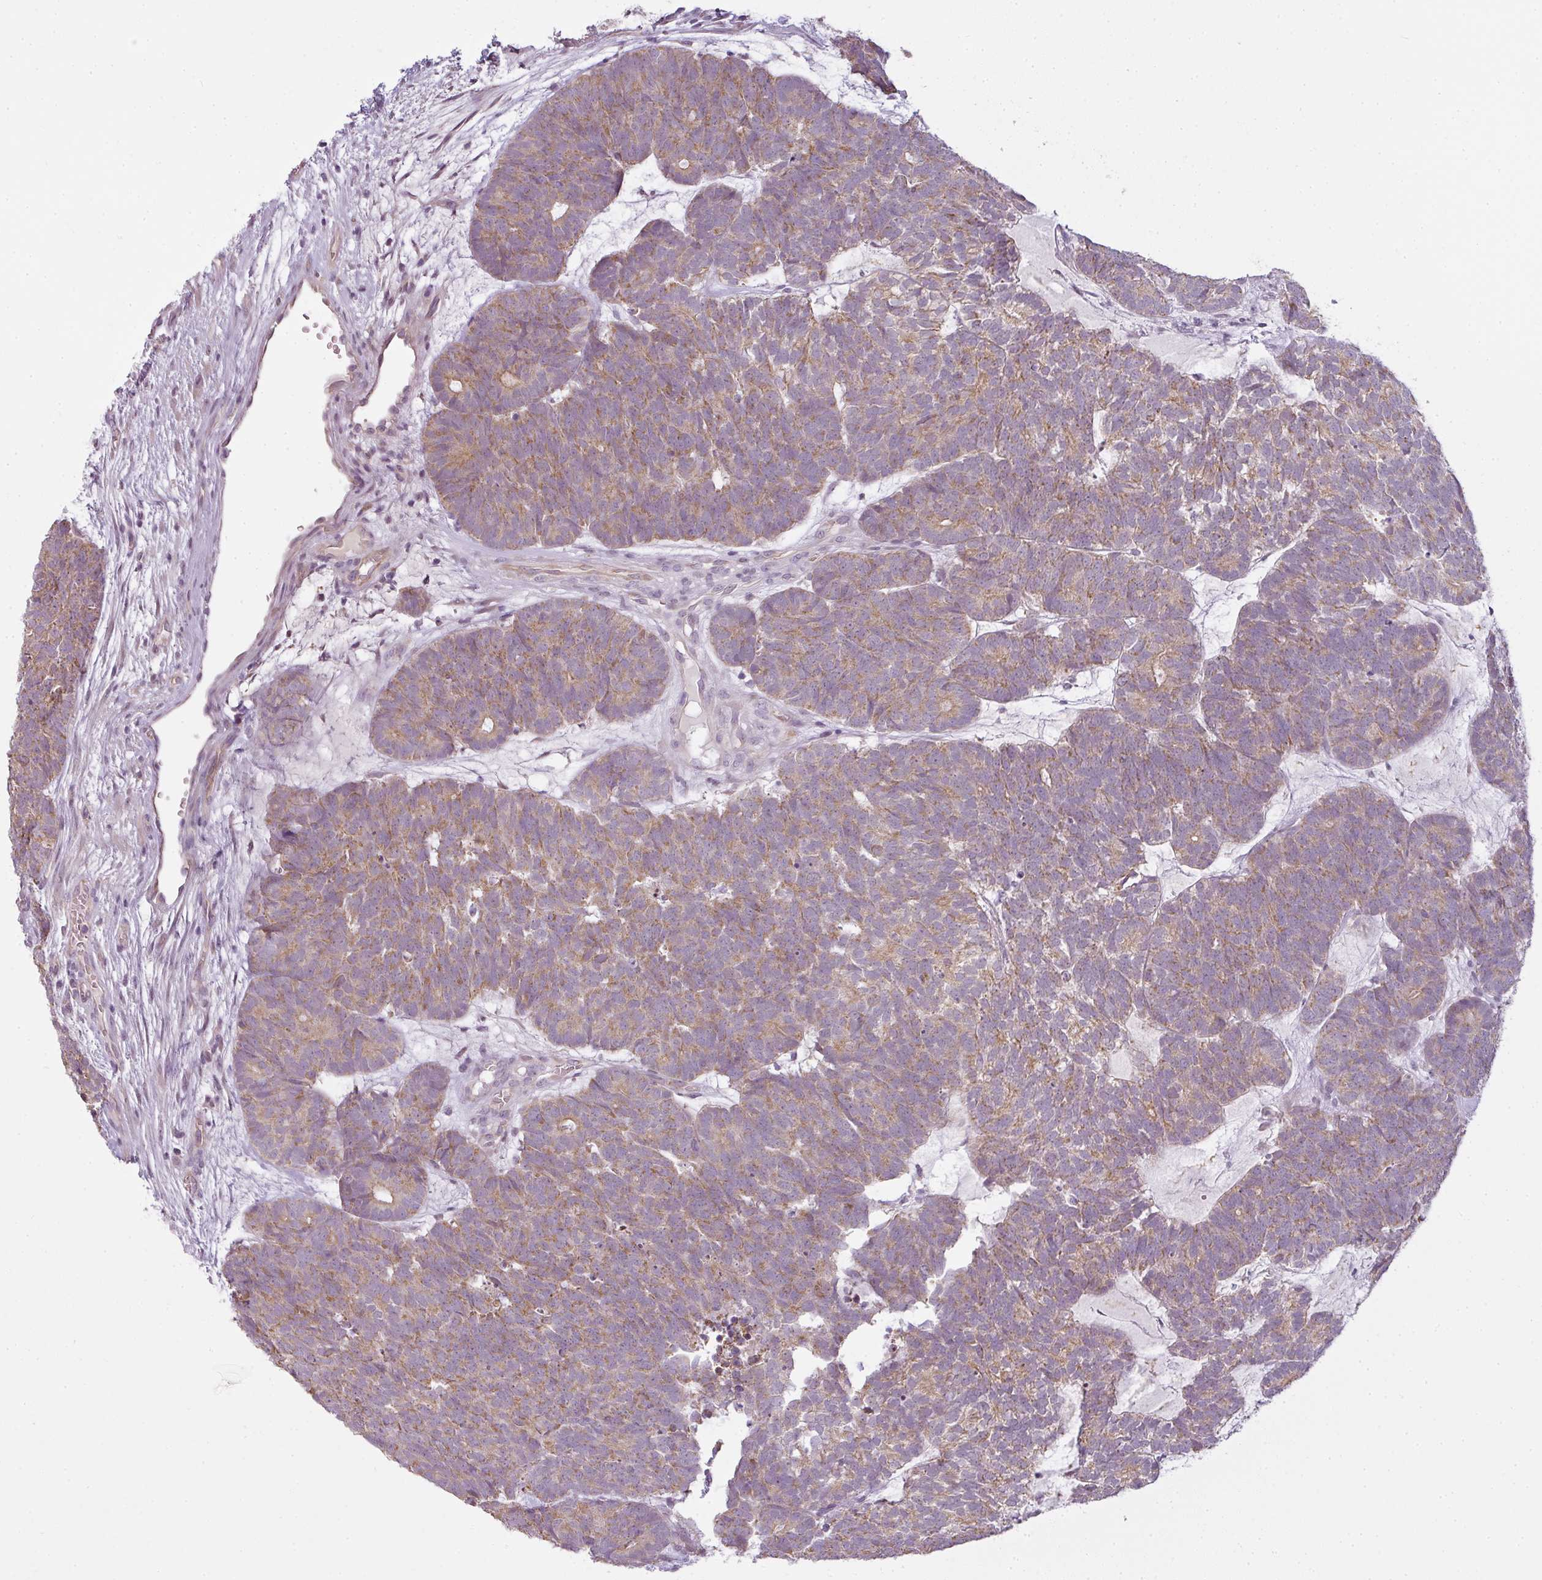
{"staining": {"intensity": "moderate", "quantity": ">75%", "location": "cytoplasmic/membranous"}, "tissue": "head and neck cancer", "cell_type": "Tumor cells", "image_type": "cancer", "snomed": [{"axis": "morphology", "description": "Adenocarcinoma, NOS"}, {"axis": "topography", "description": "Head-Neck"}], "caption": "Immunohistochemical staining of head and neck cancer (adenocarcinoma) reveals moderate cytoplasmic/membranous protein positivity in about >75% of tumor cells.", "gene": "LY75", "patient": {"sex": "female", "age": 81}}